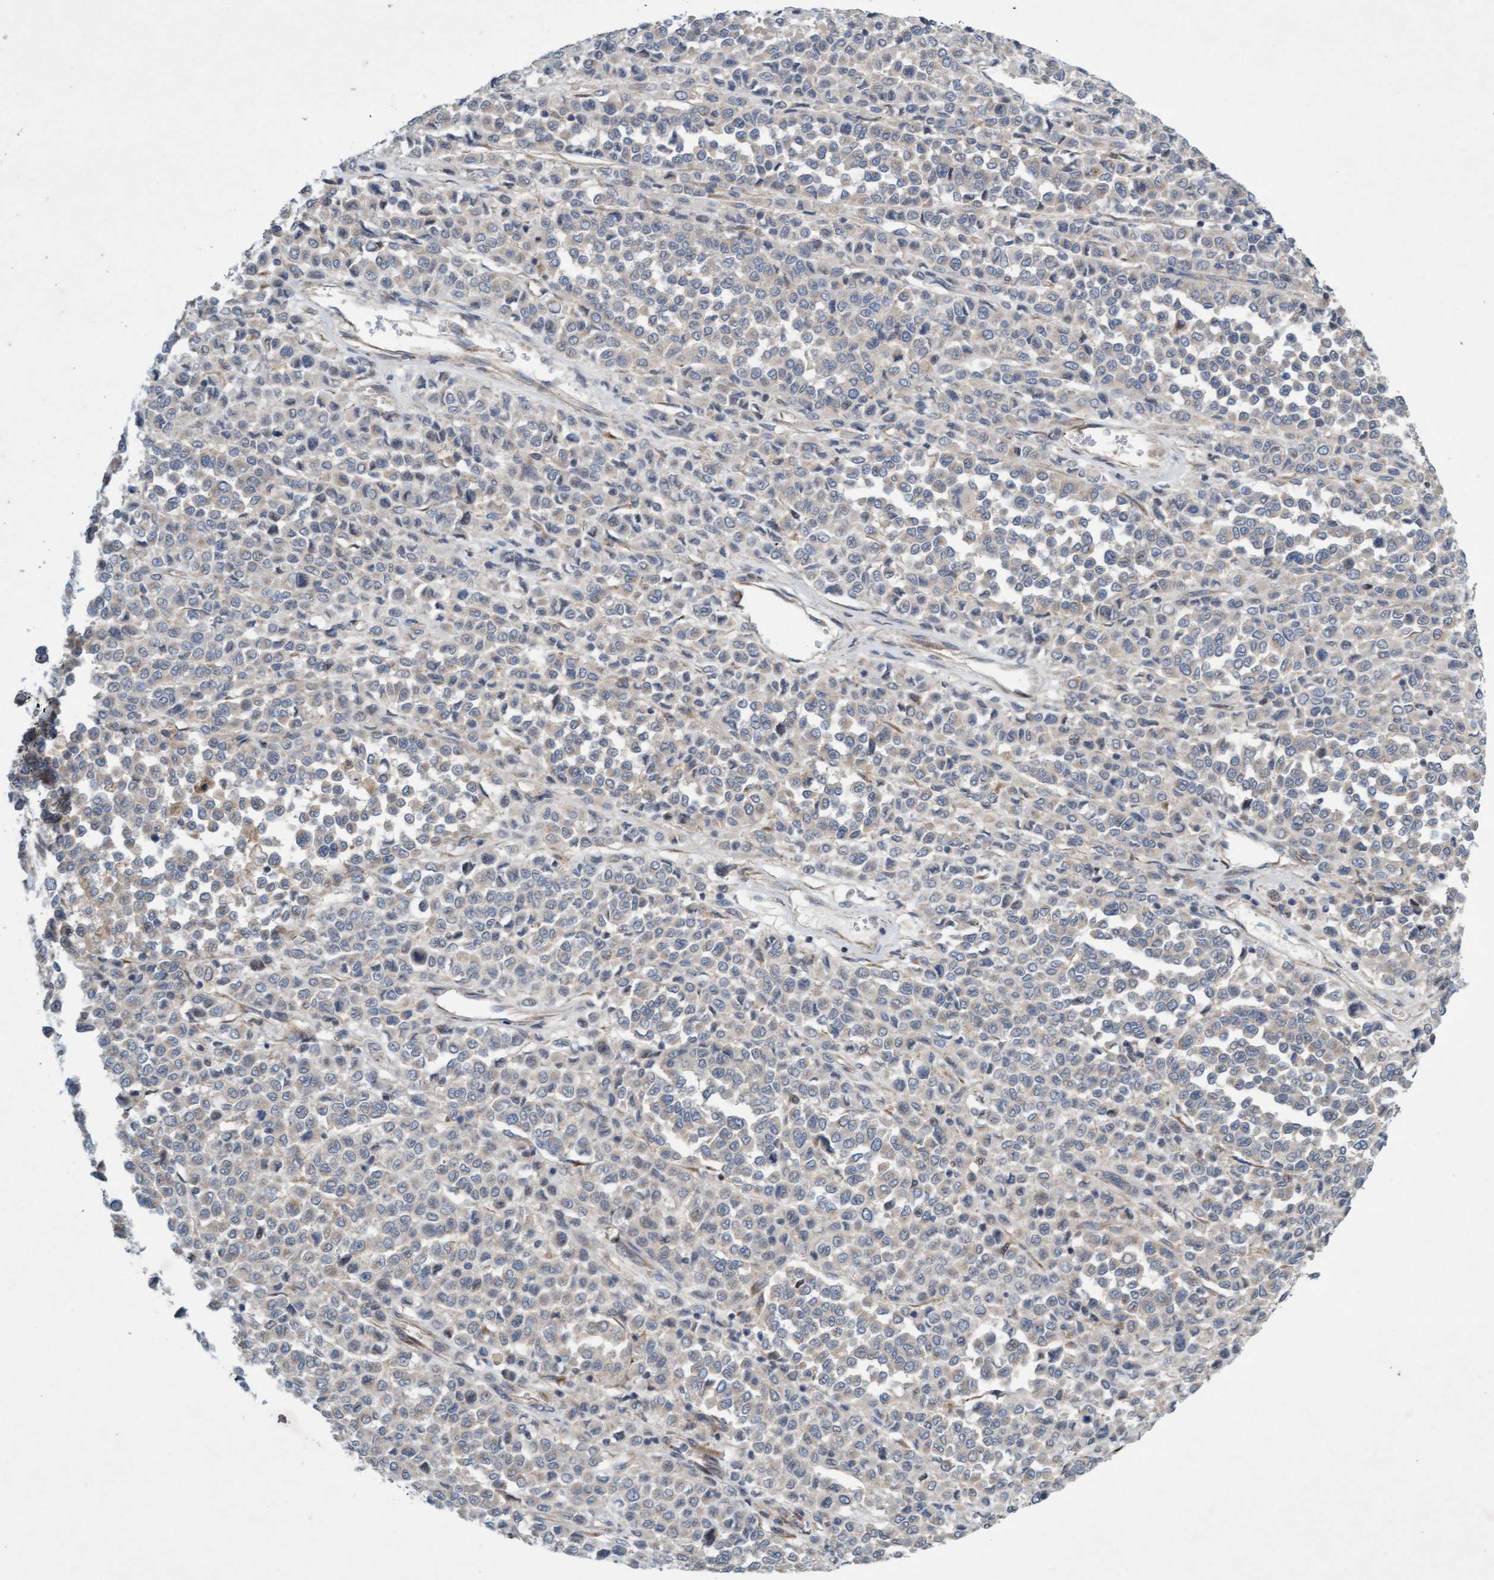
{"staining": {"intensity": "weak", "quantity": "<25%", "location": "cytoplasmic/membranous"}, "tissue": "melanoma", "cell_type": "Tumor cells", "image_type": "cancer", "snomed": [{"axis": "morphology", "description": "Malignant melanoma, Metastatic site"}, {"axis": "topography", "description": "Pancreas"}], "caption": "The photomicrograph exhibits no staining of tumor cells in malignant melanoma (metastatic site). (Brightfield microscopy of DAB IHC at high magnification).", "gene": "DDHD2", "patient": {"sex": "female", "age": 30}}